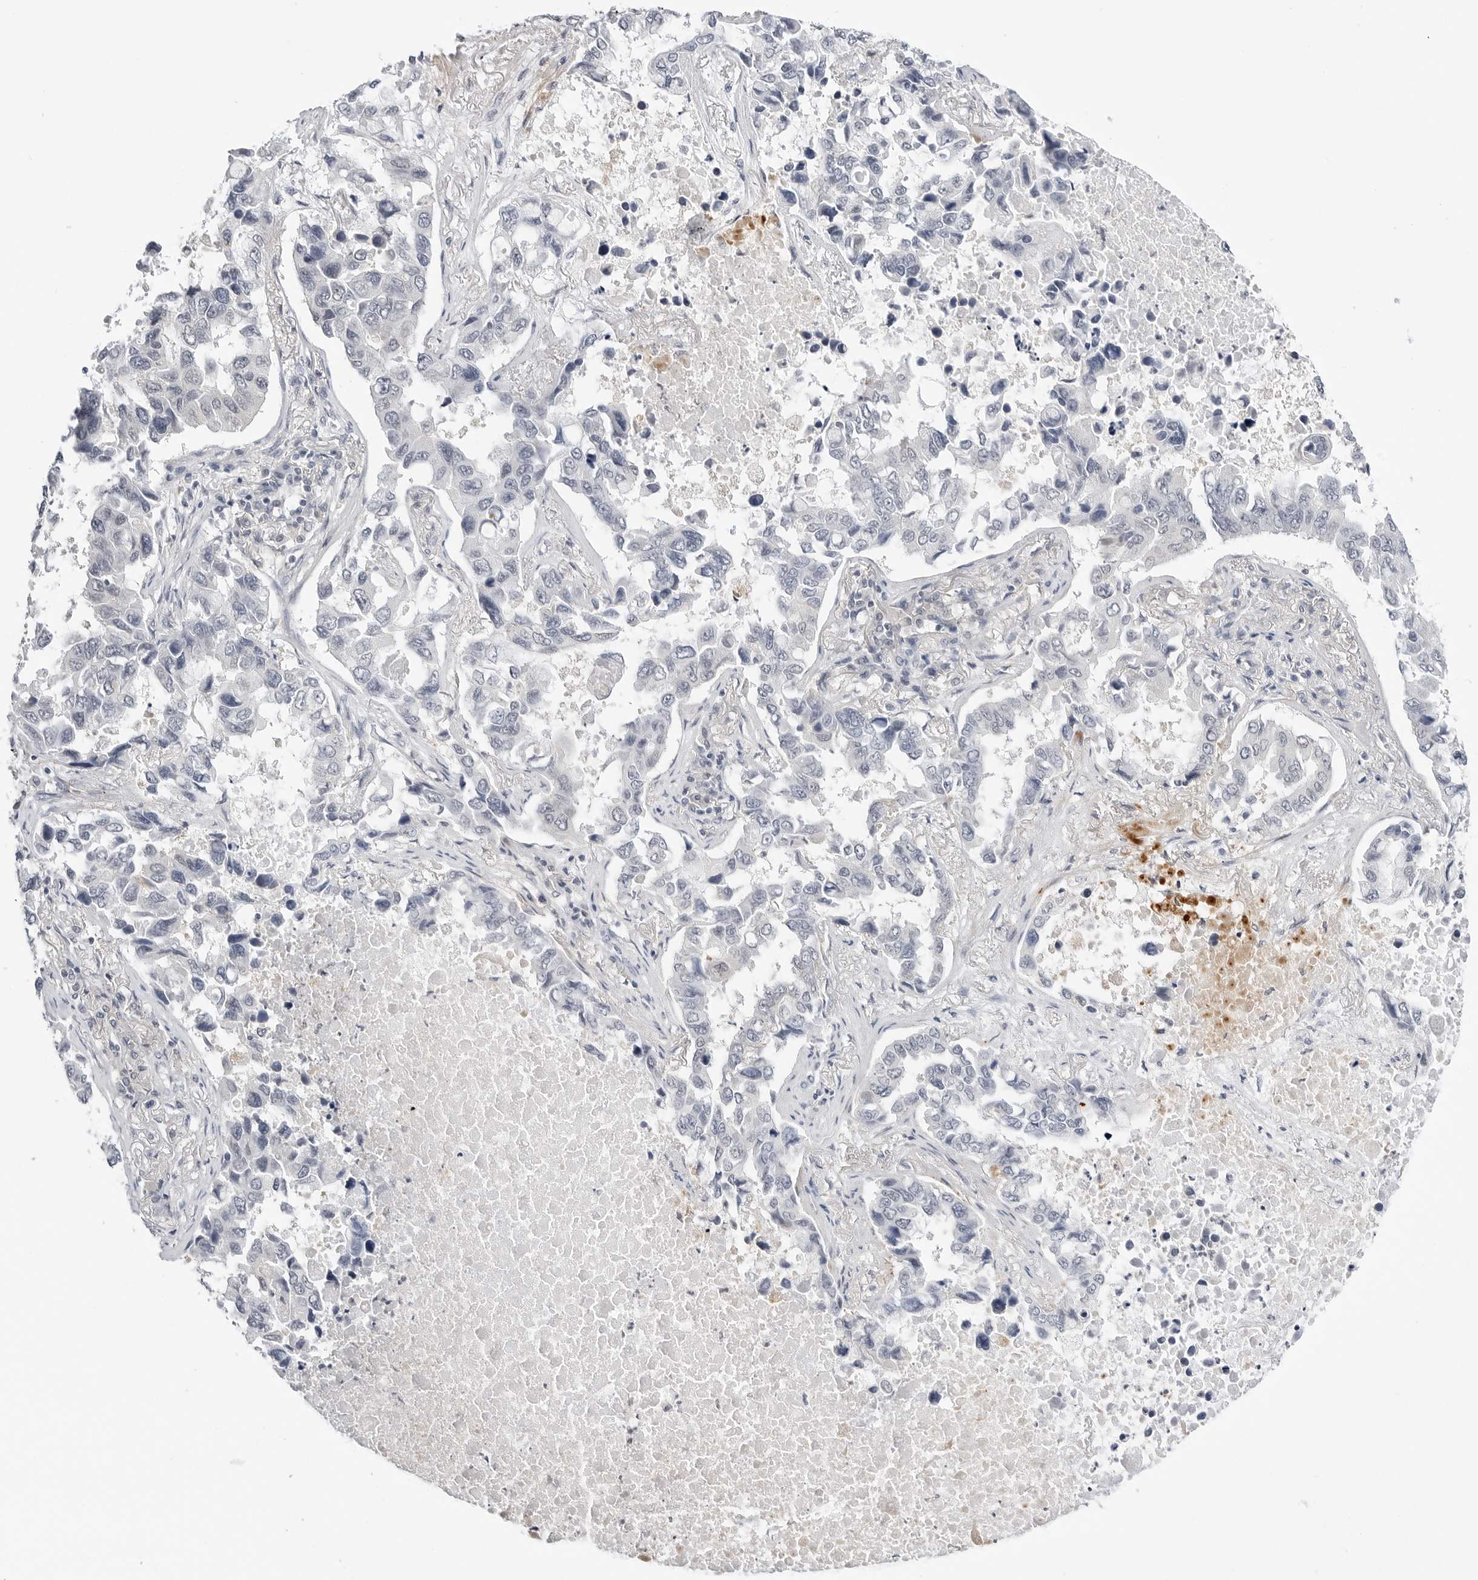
{"staining": {"intensity": "negative", "quantity": "none", "location": "none"}, "tissue": "lung cancer", "cell_type": "Tumor cells", "image_type": "cancer", "snomed": [{"axis": "morphology", "description": "Adenocarcinoma, NOS"}, {"axis": "topography", "description": "Lung"}], "caption": "This is an IHC micrograph of lung adenocarcinoma. There is no staining in tumor cells.", "gene": "MAP2K5", "patient": {"sex": "male", "age": 64}}